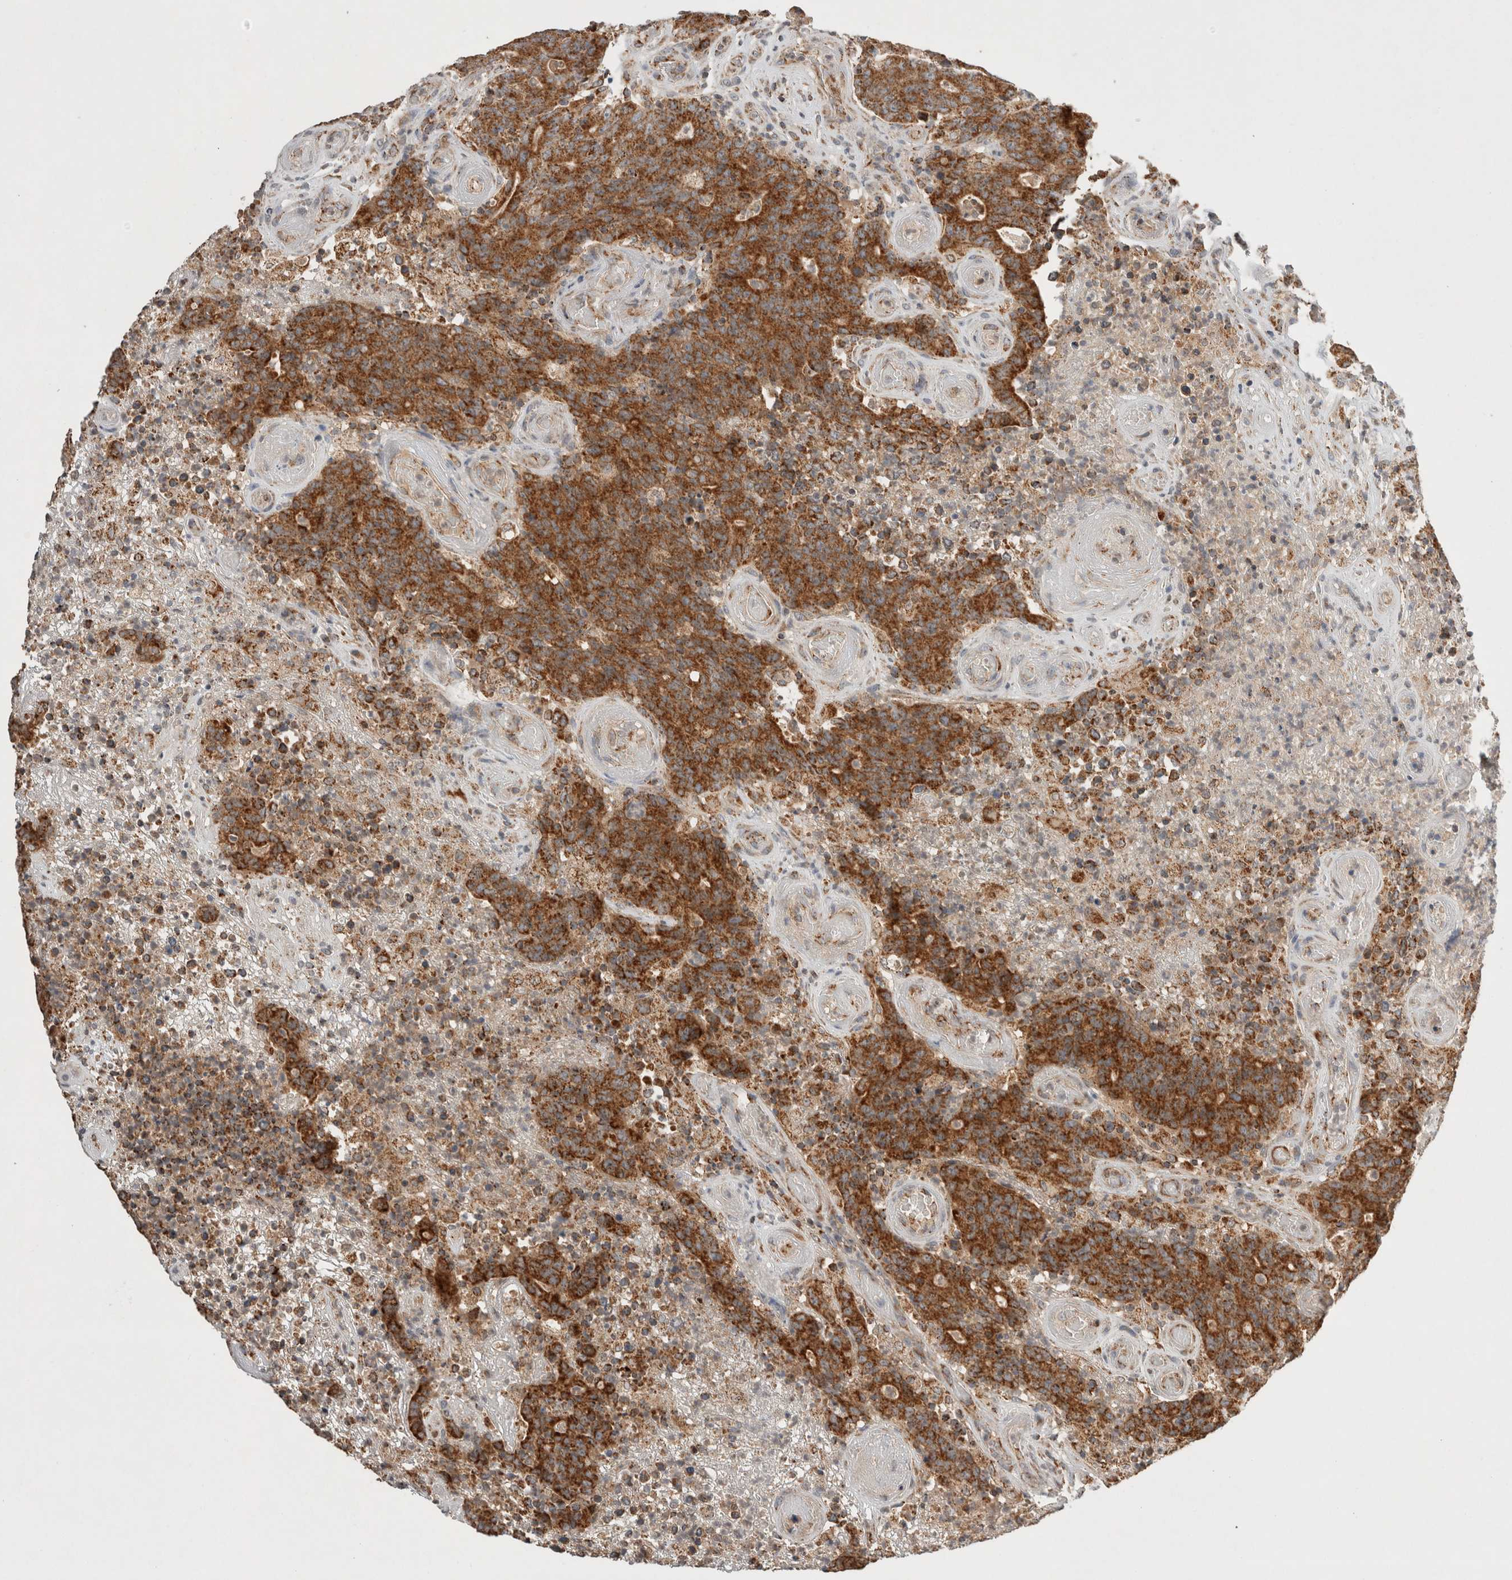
{"staining": {"intensity": "strong", "quantity": ">75%", "location": "cytoplasmic/membranous"}, "tissue": "colorectal cancer", "cell_type": "Tumor cells", "image_type": "cancer", "snomed": [{"axis": "morphology", "description": "Normal tissue, NOS"}, {"axis": "morphology", "description": "Adenocarcinoma, NOS"}, {"axis": "topography", "description": "Colon"}], "caption": "DAB (3,3'-diaminobenzidine) immunohistochemical staining of colorectal cancer (adenocarcinoma) exhibits strong cytoplasmic/membranous protein expression in about >75% of tumor cells.", "gene": "AMPD1", "patient": {"sex": "female", "age": 75}}